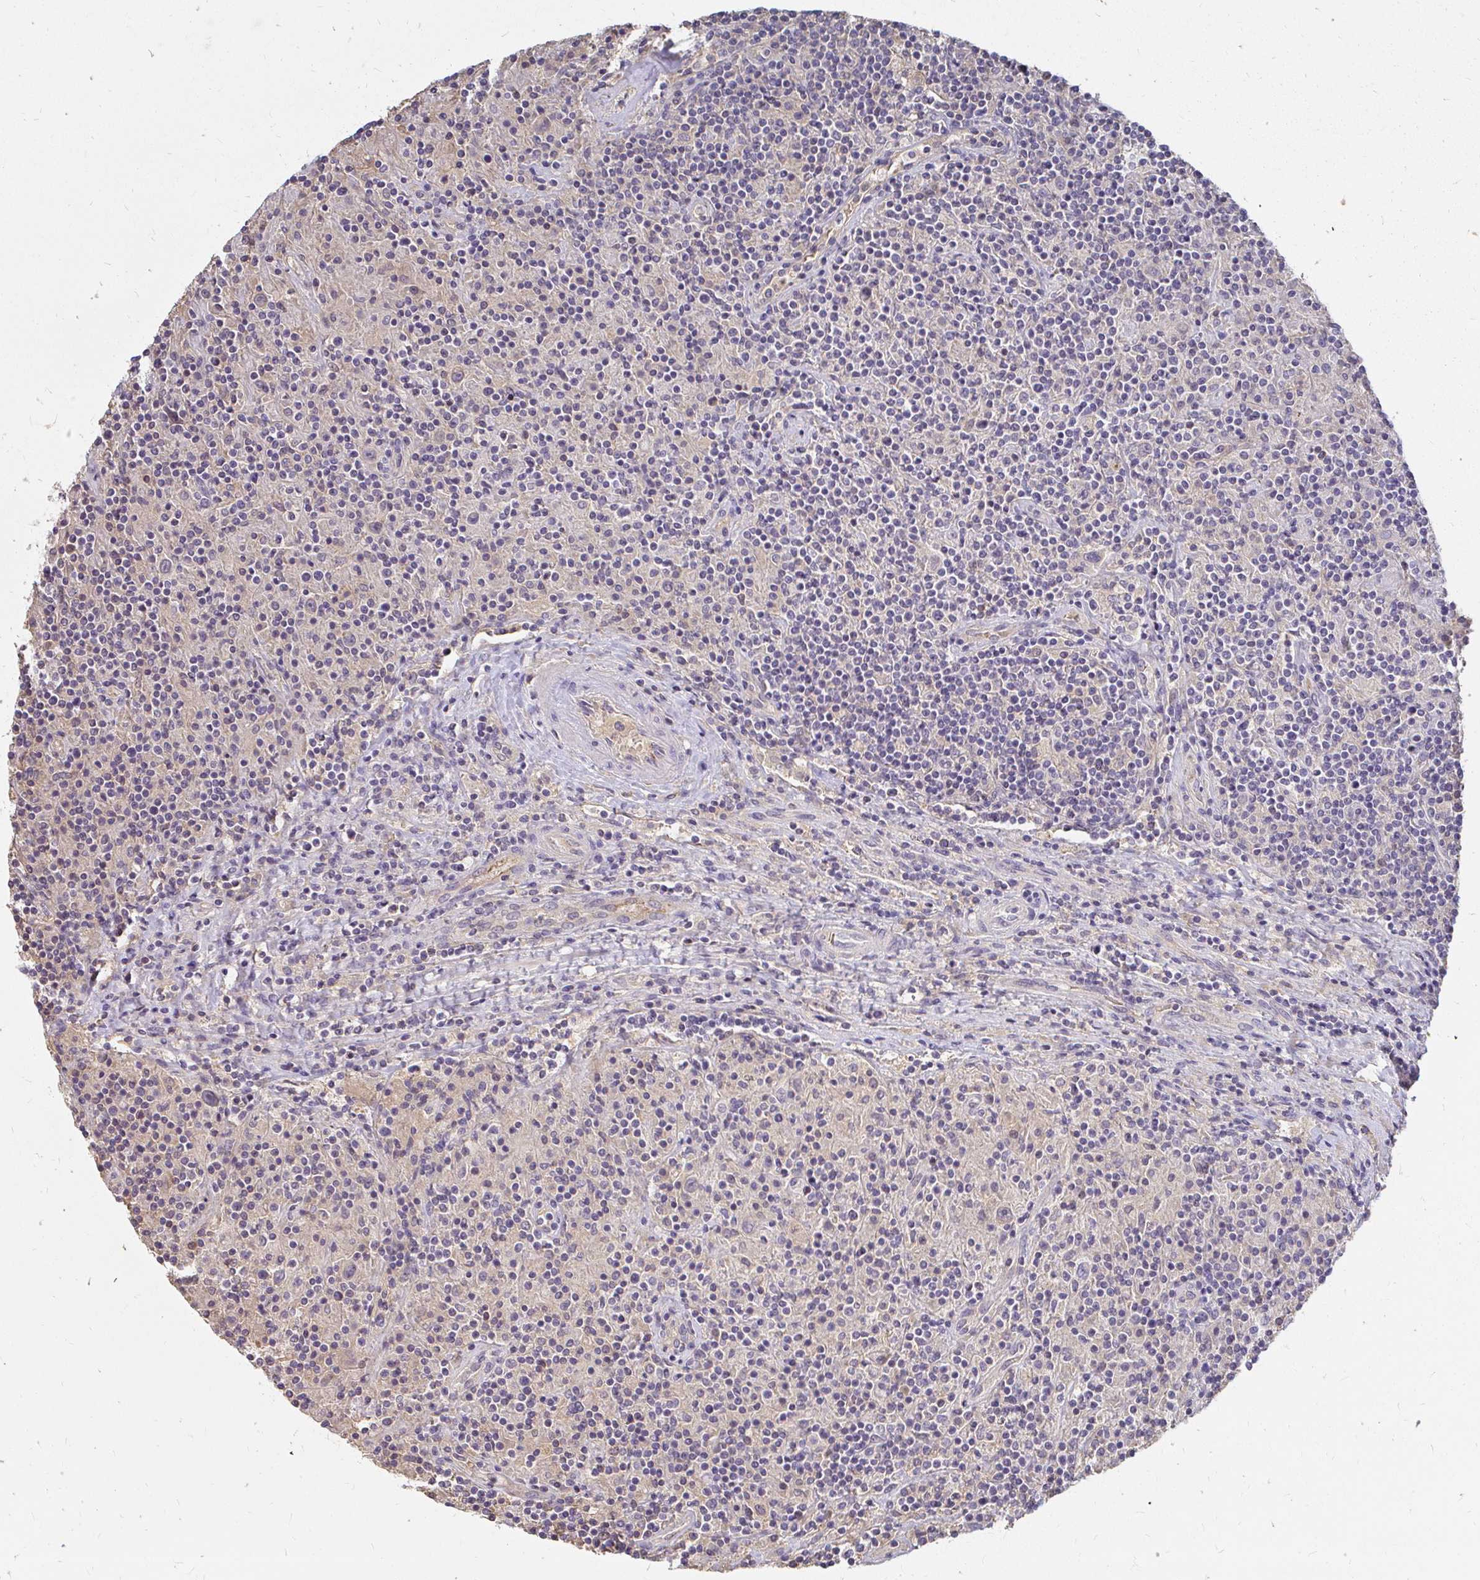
{"staining": {"intensity": "negative", "quantity": "none", "location": "none"}, "tissue": "lymphoma", "cell_type": "Tumor cells", "image_type": "cancer", "snomed": [{"axis": "morphology", "description": "Hodgkin's disease, NOS"}, {"axis": "topography", "description": "Lymph node"}], "caption": "This is an IHC image of Hodgkin's disease. There is no positivity in tumor cells.", "gene": "LOXL4", "patient": {"sex": "male", "age": 70}}